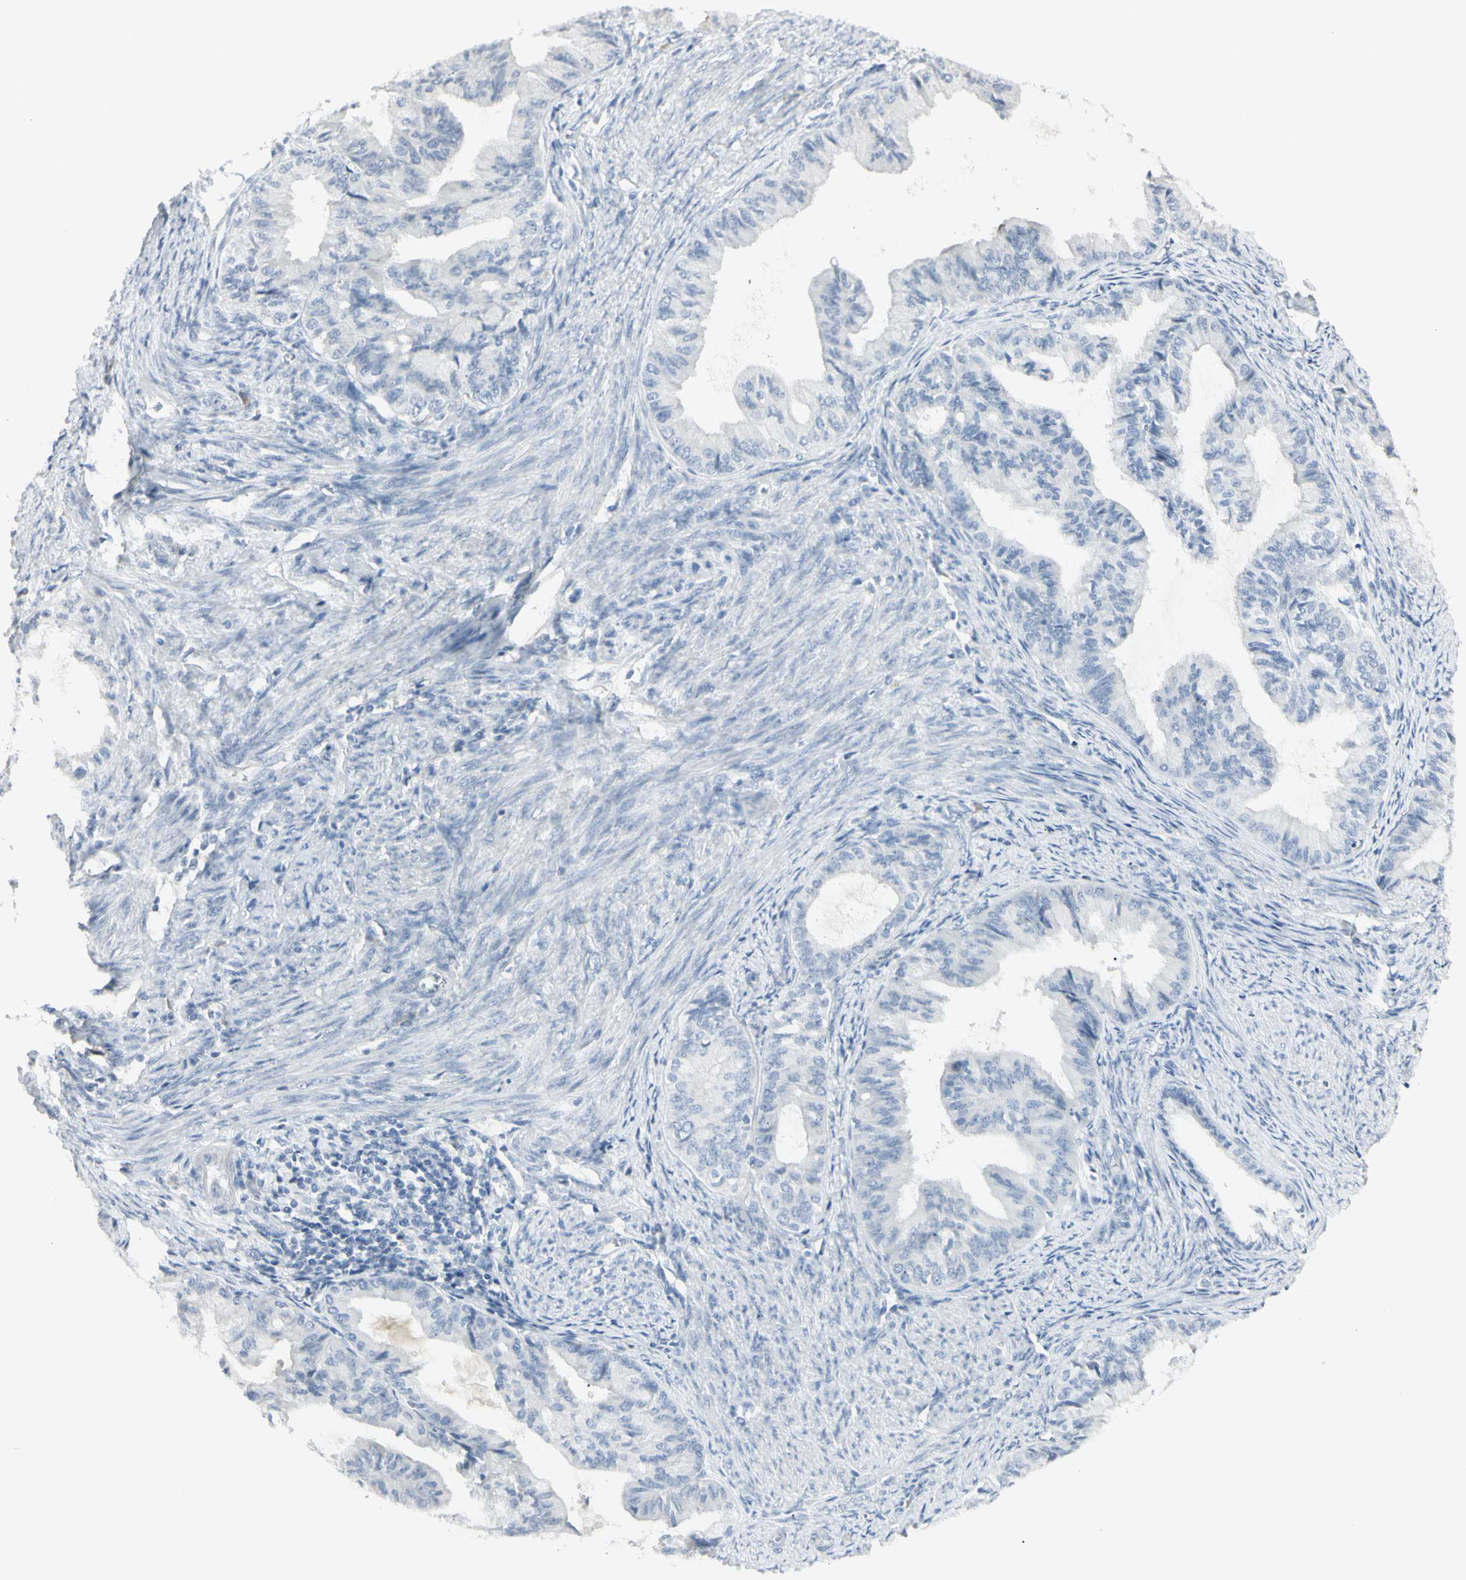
{"staining": {"intensity": "negative", "quantity": "none", "location": "none"}, "tissue": "endometrial cancer", "cell_type": "Tumor cells", "image_type": "cancer", "snomed": [{"axis": "morphology", "description": "Adenocarcinoma, NOS"}, {"axis": "topography", "description": "Endometrium"}], "caption": "Immunohistochemistry of human endometrial cancer shows no positivity in tumor cells.", "gene": "PIP", "patient": {"sex": "female", "age": 86}}